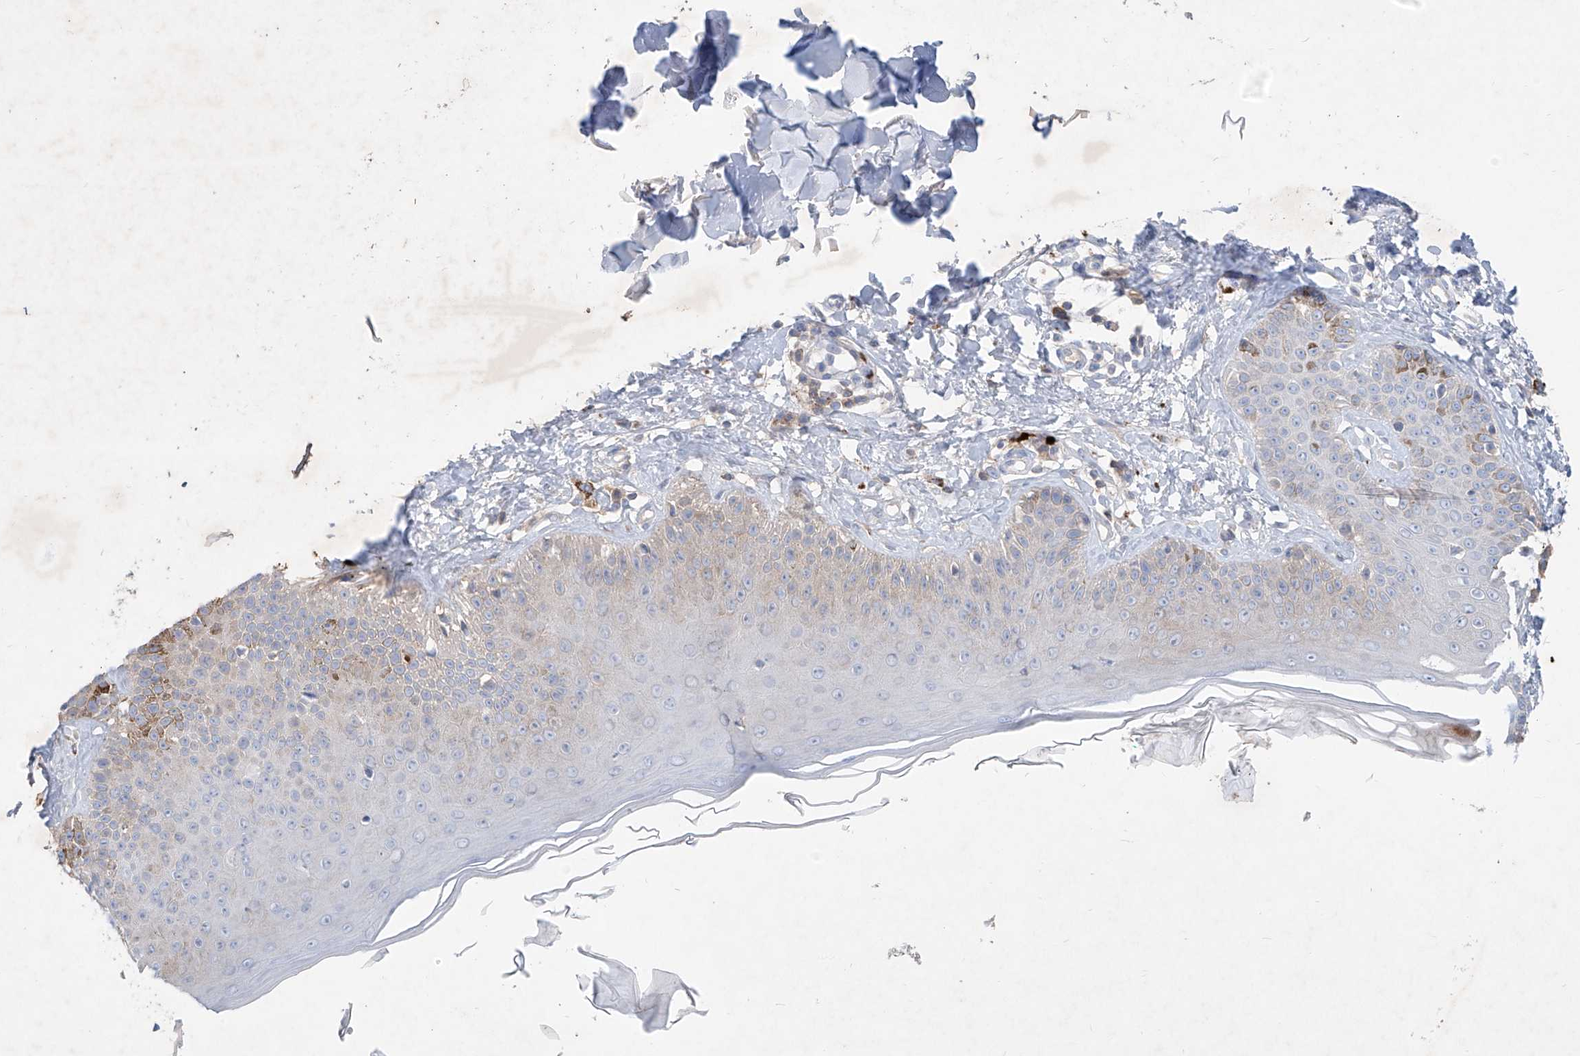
{"staining": {"intensity": "negative", "quantity": "none", "location": "none"}, "tissue": "skin", "cell_type": "Fibroblasts", "image_type": "normal", "snomed": [{"axis": "morphology", "description": "Normal tissue, NOS"}, {"axis": "topography", "description": "Skin"}], "caption": "A micrograph of human skin is negative for staining in fibroblasts. The staining is performed using DAB (3,3'-diaminobenzidine) brown chromogen with nuclei counter-stained in using hematoxylin.", "gene": "ASNS", "patient": {"sex": "male", "age": 52}}